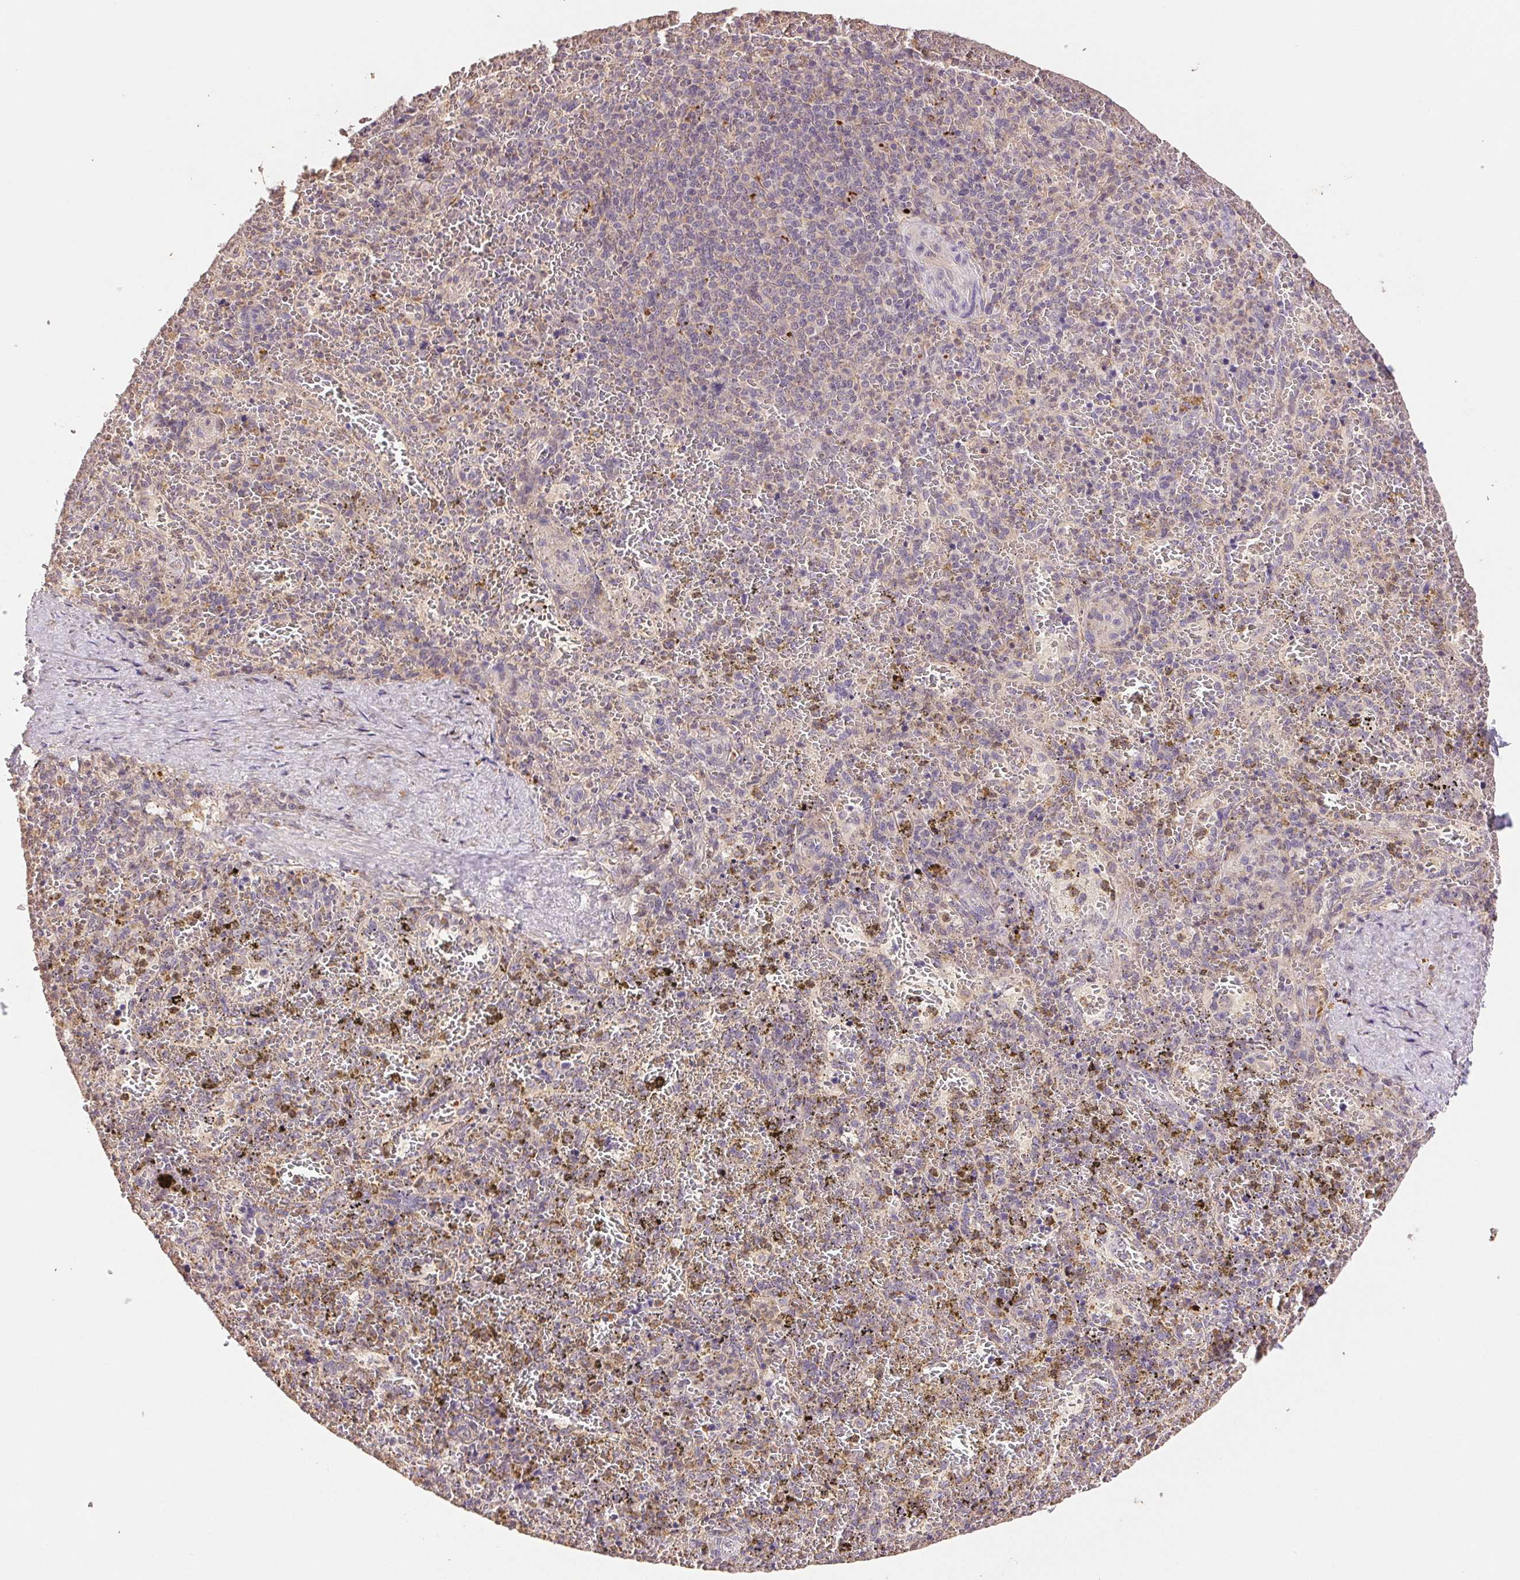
{"staining": {"intensity": "negative", "quantity": "none", "location": "none"}, "tissue": "spleen", "cell_type": "Cells in red pulp", "image_type": "normal", "snomed": [{"axis": "morphology", "description": "Normal tissue, NOS"}, {"axis": "topography", "description": "Spleen"}], "caption": "DAB (3,3'-diaminobenzidine) immunohistochemical staining of benign spleen displays no significant expression in cells in red pulp.", "gene": "TMEM253", "patient": {"sex": "female", "age": 50}}